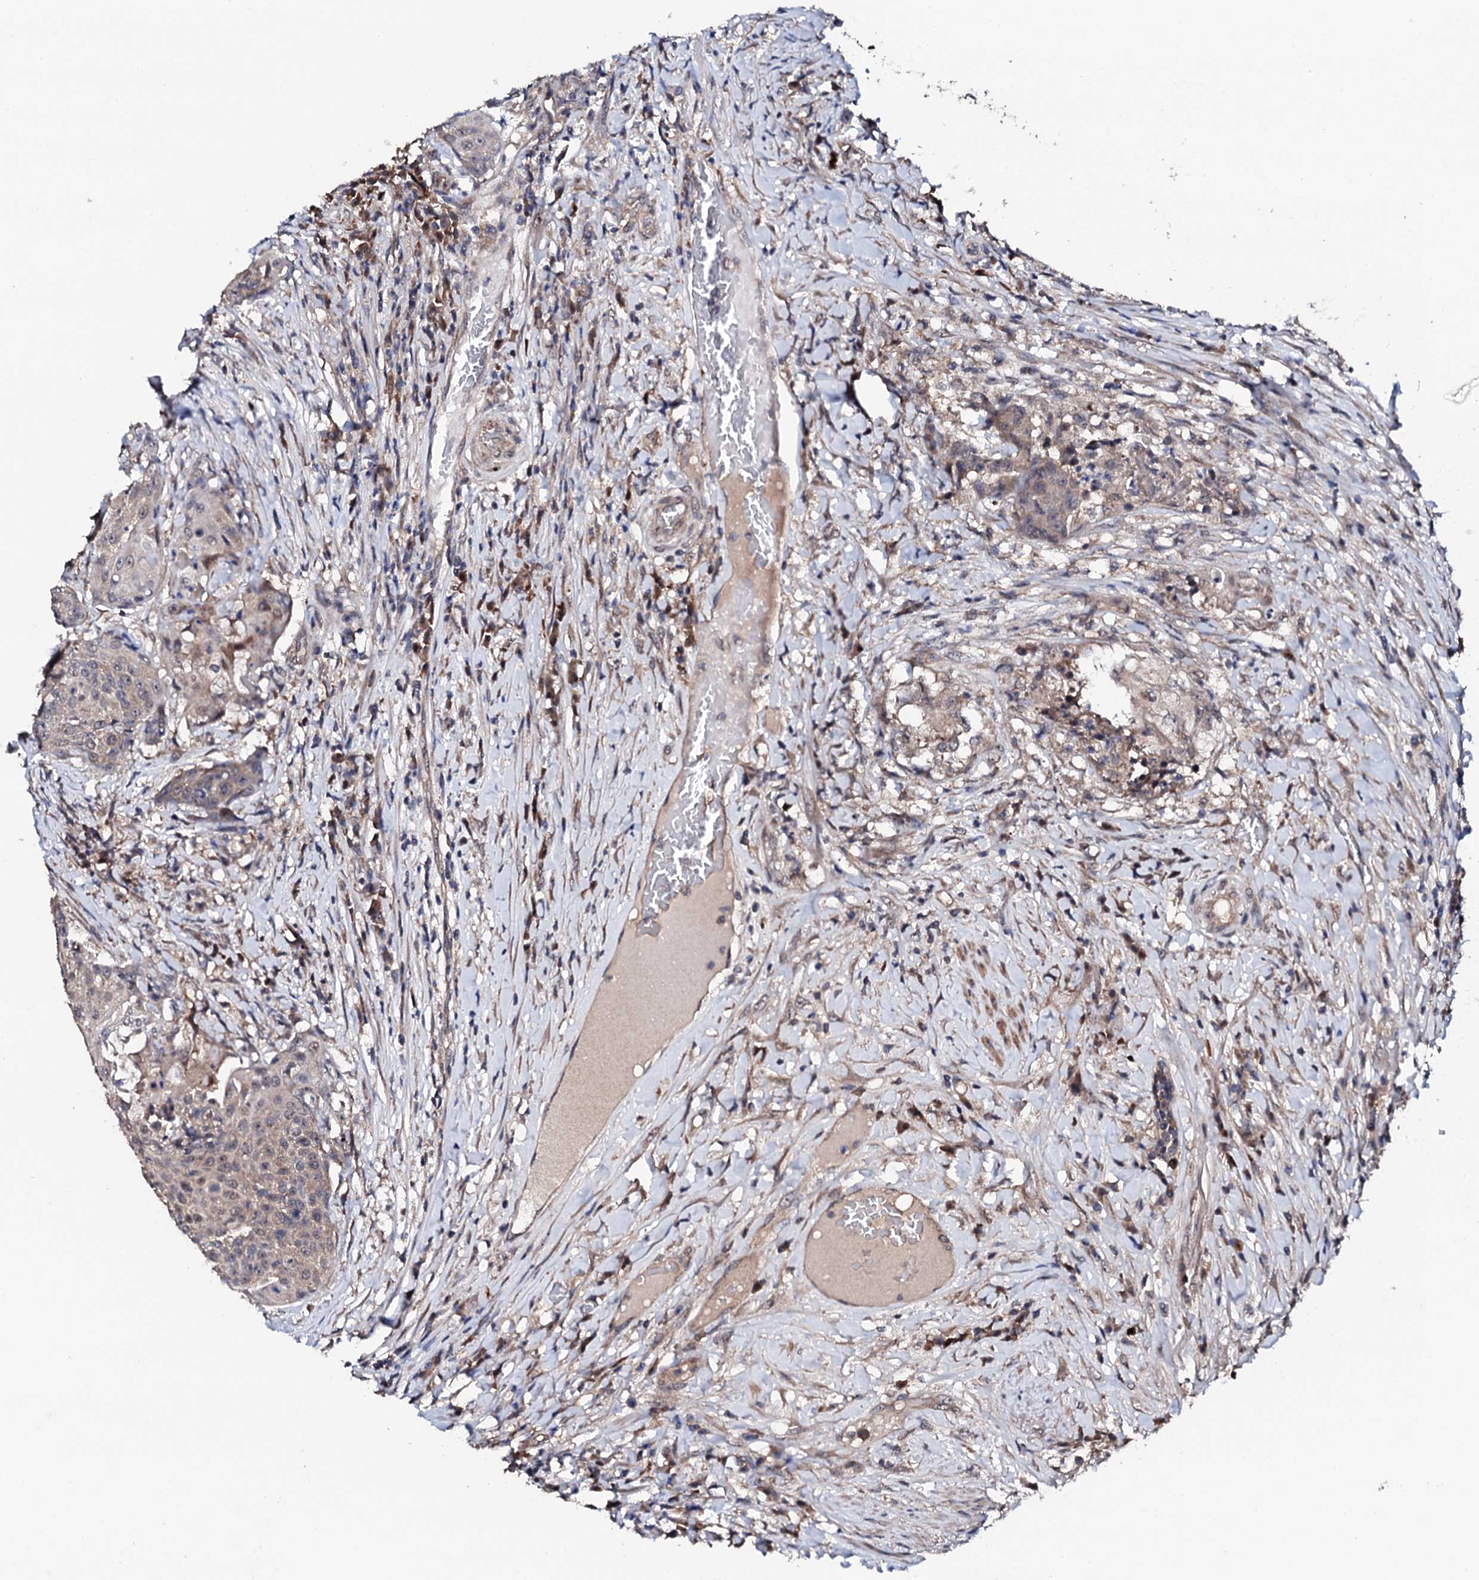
{"staining": {"intensity": "weak", "quantity": "25%-75%", "location": "cytoplasmic/membranous"}, "tissue": "urothelial cancer", "cell_type": "Tumor cells", "image_type": "cancer", "snomed": [{"axis": "morphology", "description": "Urothelial carcinoma, High grade"}, {"axis": "topography", "description": "Urinary bladder"}], "caption": "Immunohistochemistry of human urothelial carcinoma (high-grade) shows low levels of weak cytoplasmic/membranous expression in approximately 25%-75% of tumor cells.", "gene": "IP6K1", "patient": {"sex": "female", "age": 63}}